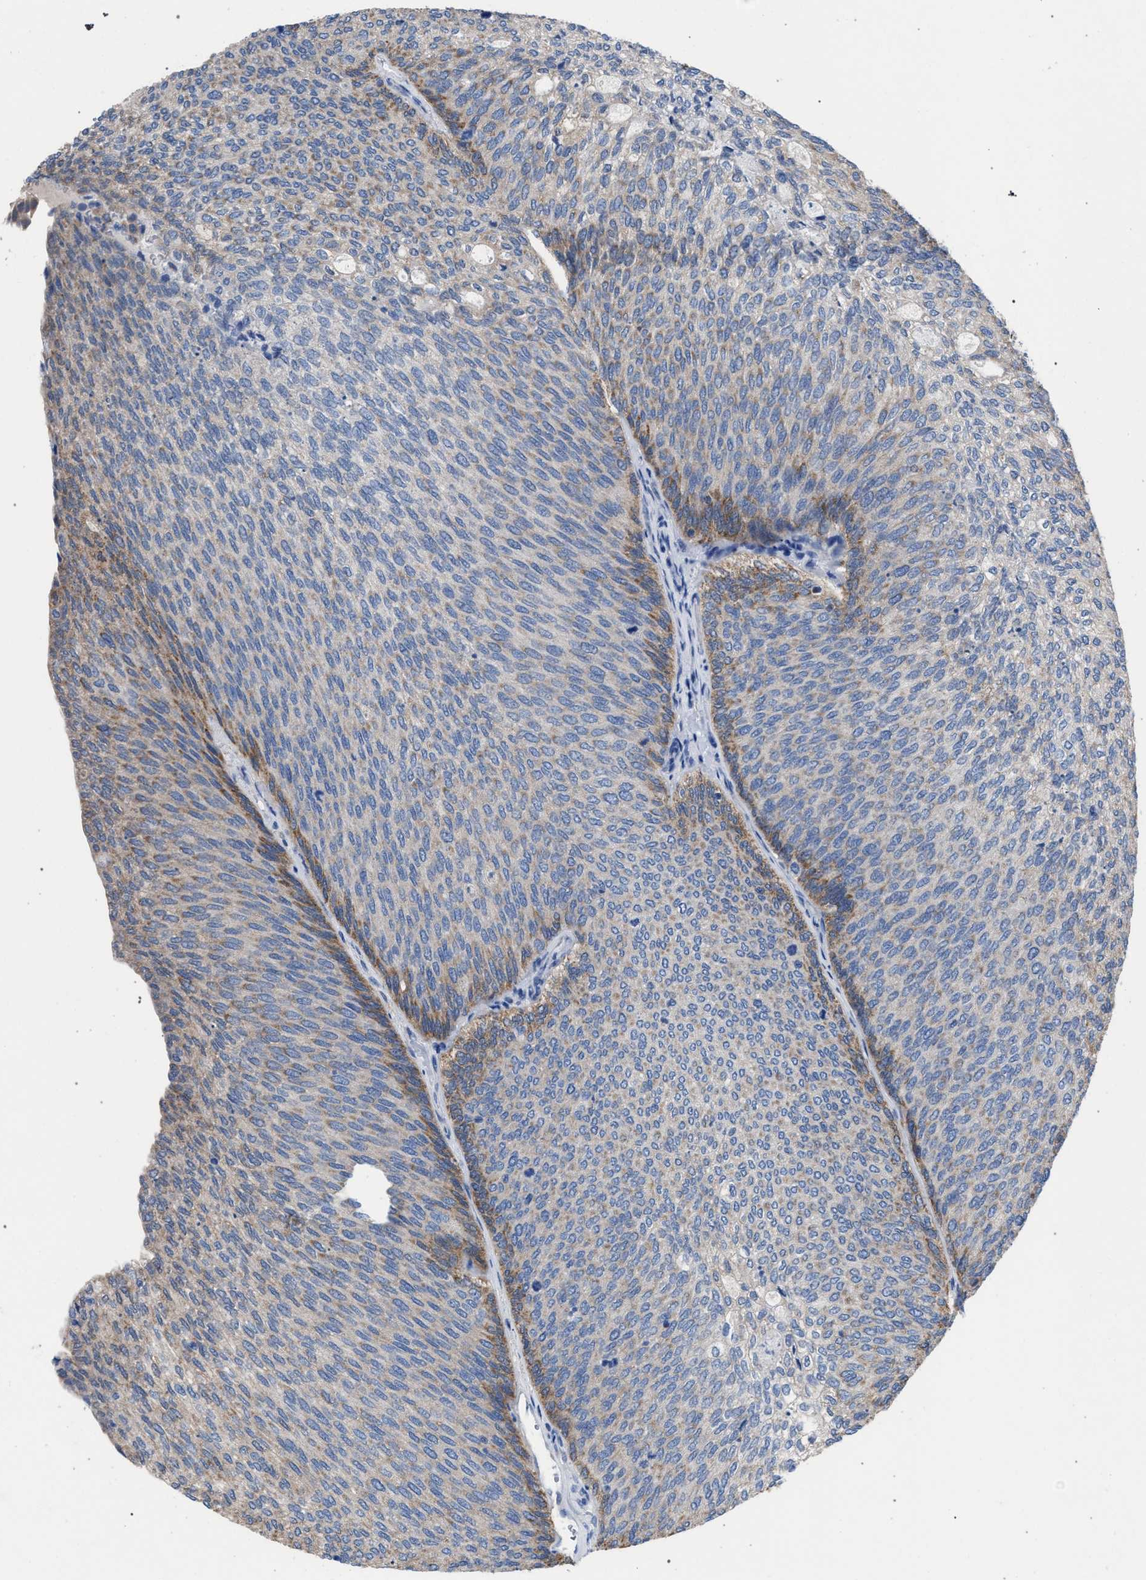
{"staining": {"intensity": "moderate", "quantity": "<25%", "location": "cytoplasmic/membranous"}, "tissue": "urothelial cancer", "cell_type": "Tumor cells", "image_type": "cancer", "snomed": [{"axis": "morphology", "description": "Urothelial carcinoma, Low grade"}, {"axis": "topography", "description": "Urinary bladder"}], "caption": "IHC staining of urothelial cancer, which demonstrates low levels of moderate cytoplasmic/membranous positivity in about <25% of tumor cells indicating moderate cytoplasmic/membranous protein staining. The staining was performed using DAB (3,3'-diaminobenzidine) (brown) for protein detection and nuclei were counterstained in hematoxylin (blue).", "gene": "CRYZ", "patient": {"sex": "female", "age": 79}}